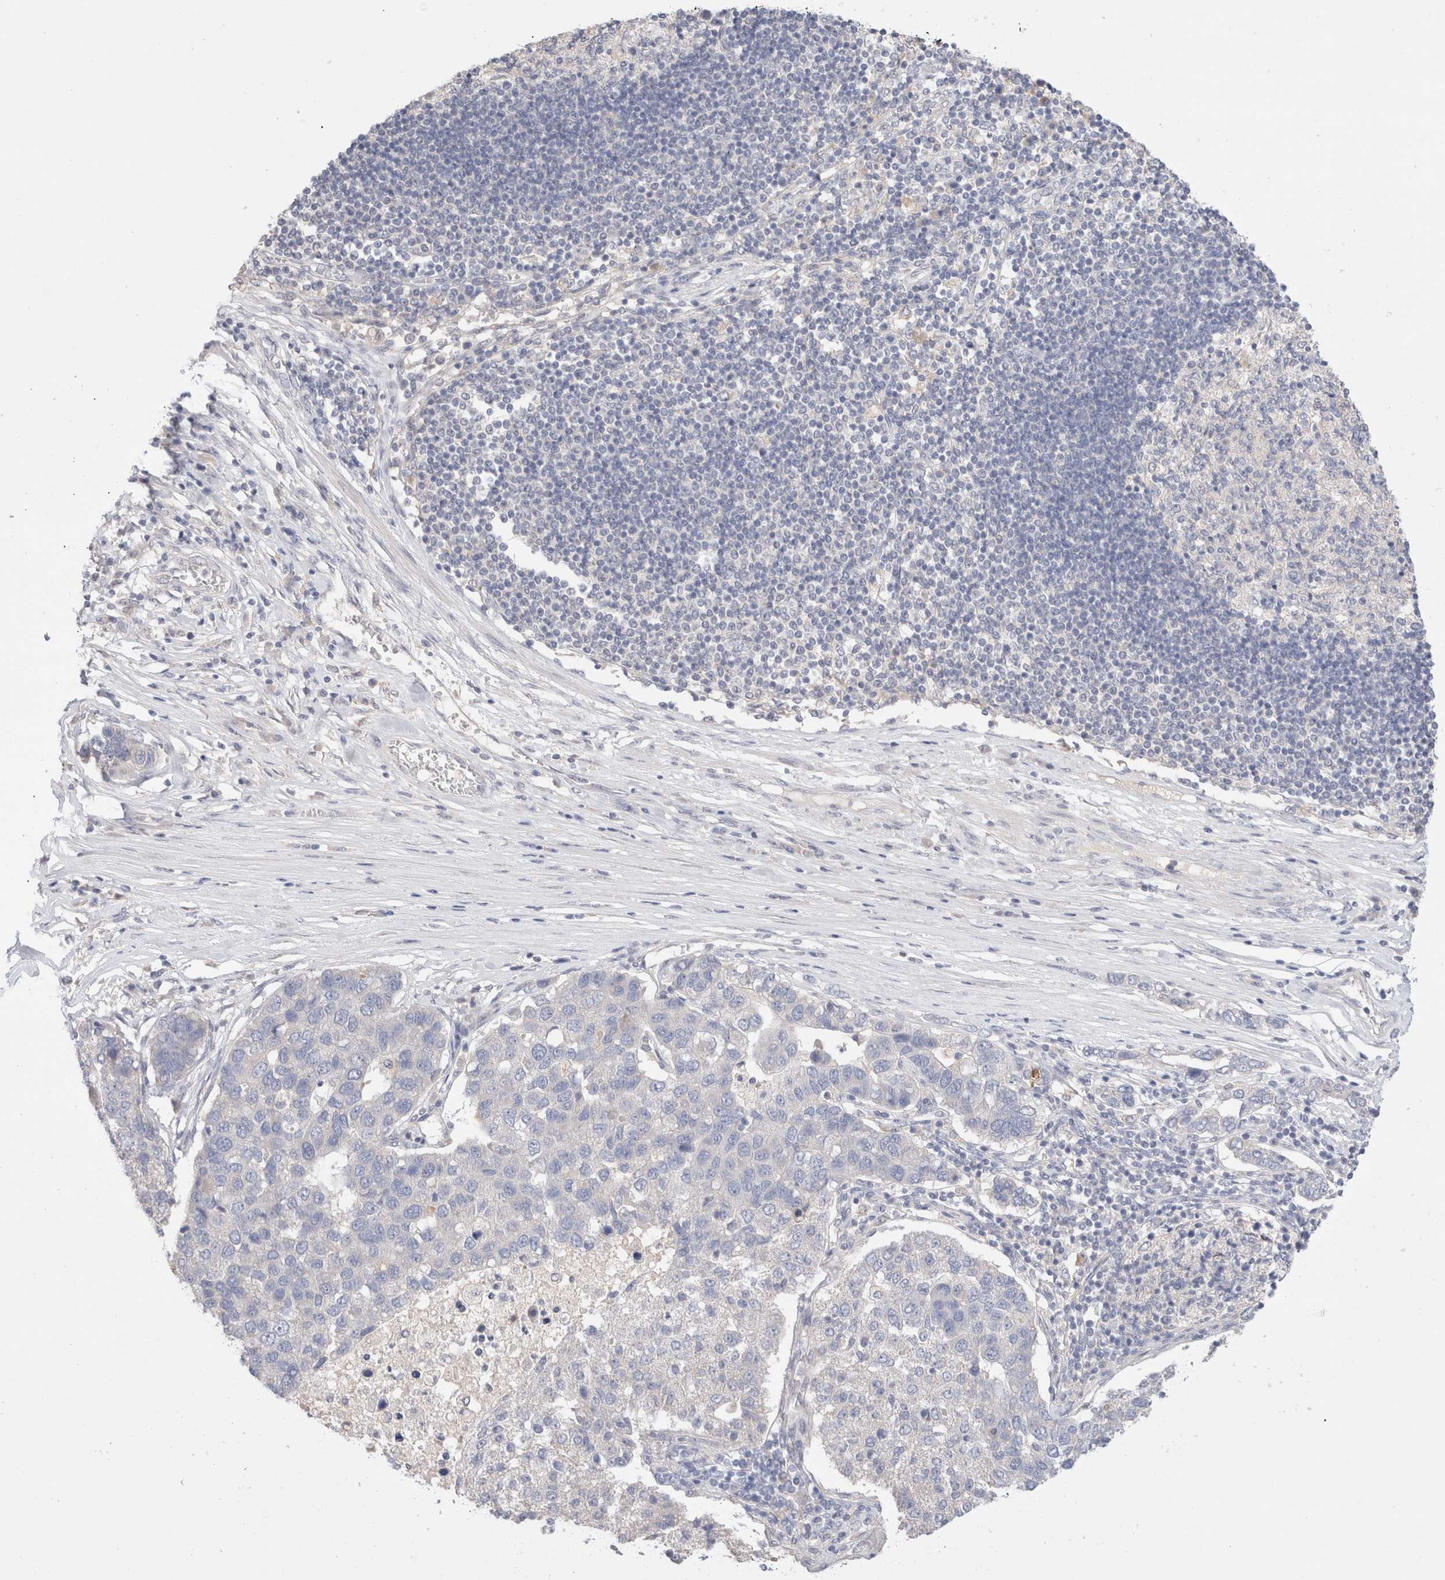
{"staining": {"intensity": "negative", "quantity": "none", "location": "none"}, "tissue": "pancreatic cancer", "cell_type": "Tumor cells", "image_type": "cancer", "snomed": [{"axis": "morphology", "description": "Adenocarcinoma, NOS"}, {"axis": "topography", "description": "Pancreas"}], "caption": "This is a photomicrograph of immunohistochemistry (IHC) staining of adenocarcinoma (pancreatic), which shows no expression in tumor cells.", "gene": "SPATA20", "patient": {"sex": "female", "age": 61}}